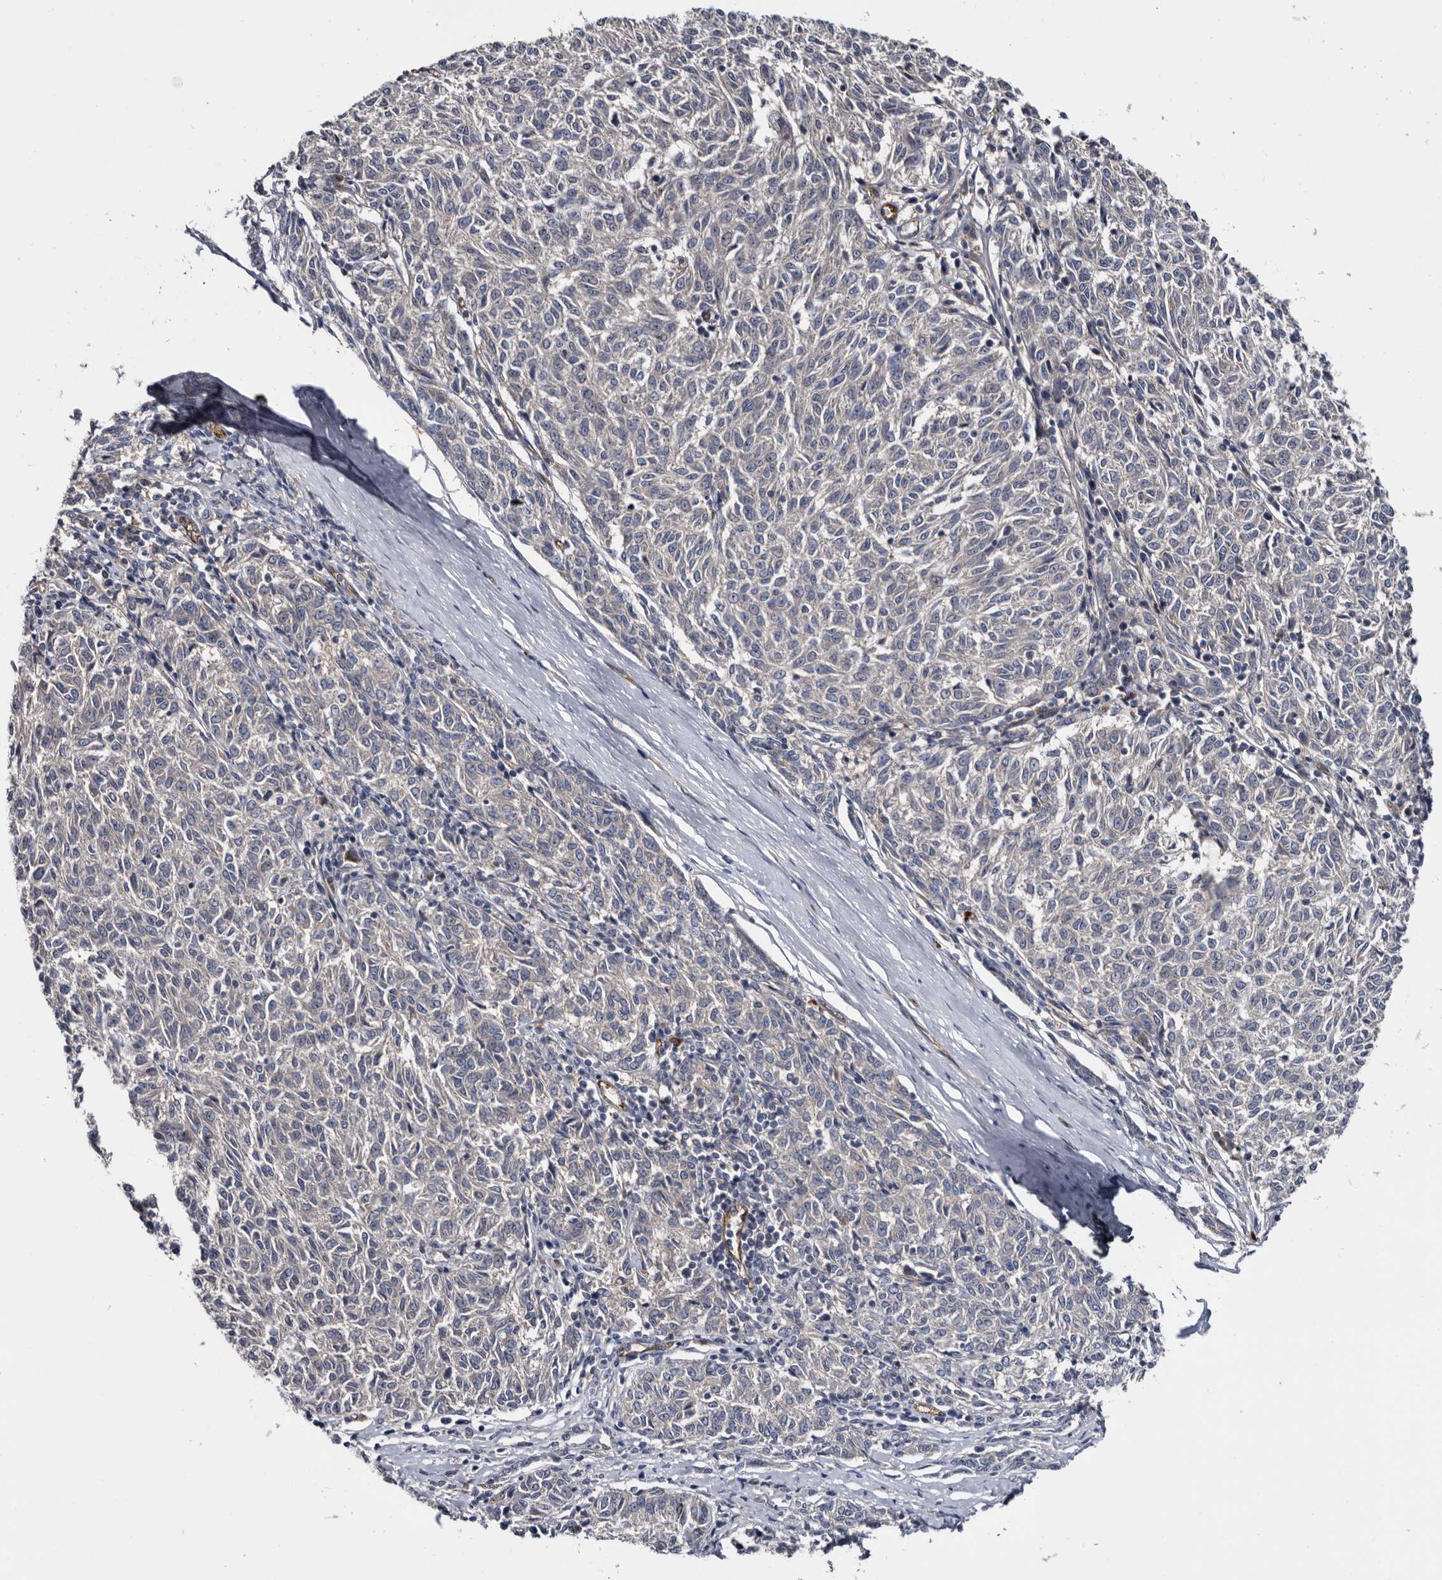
{"staining": {"intensity": "negative", "quantity": "none", "location": "none"}, "tissue": "melanoma", "cell_type": "Tumor cells", "image_type": "cancer", "snomed": [{"axis": "morphology", "description": "Malignant melanoma, NOS"}, {"axis": "topography", "description": "Skin"}], "caption": "Tumor cells show no significant staining in melanoma.", "gene": "TSPAN17", "patient": {"sex": "female", "age": 72}}